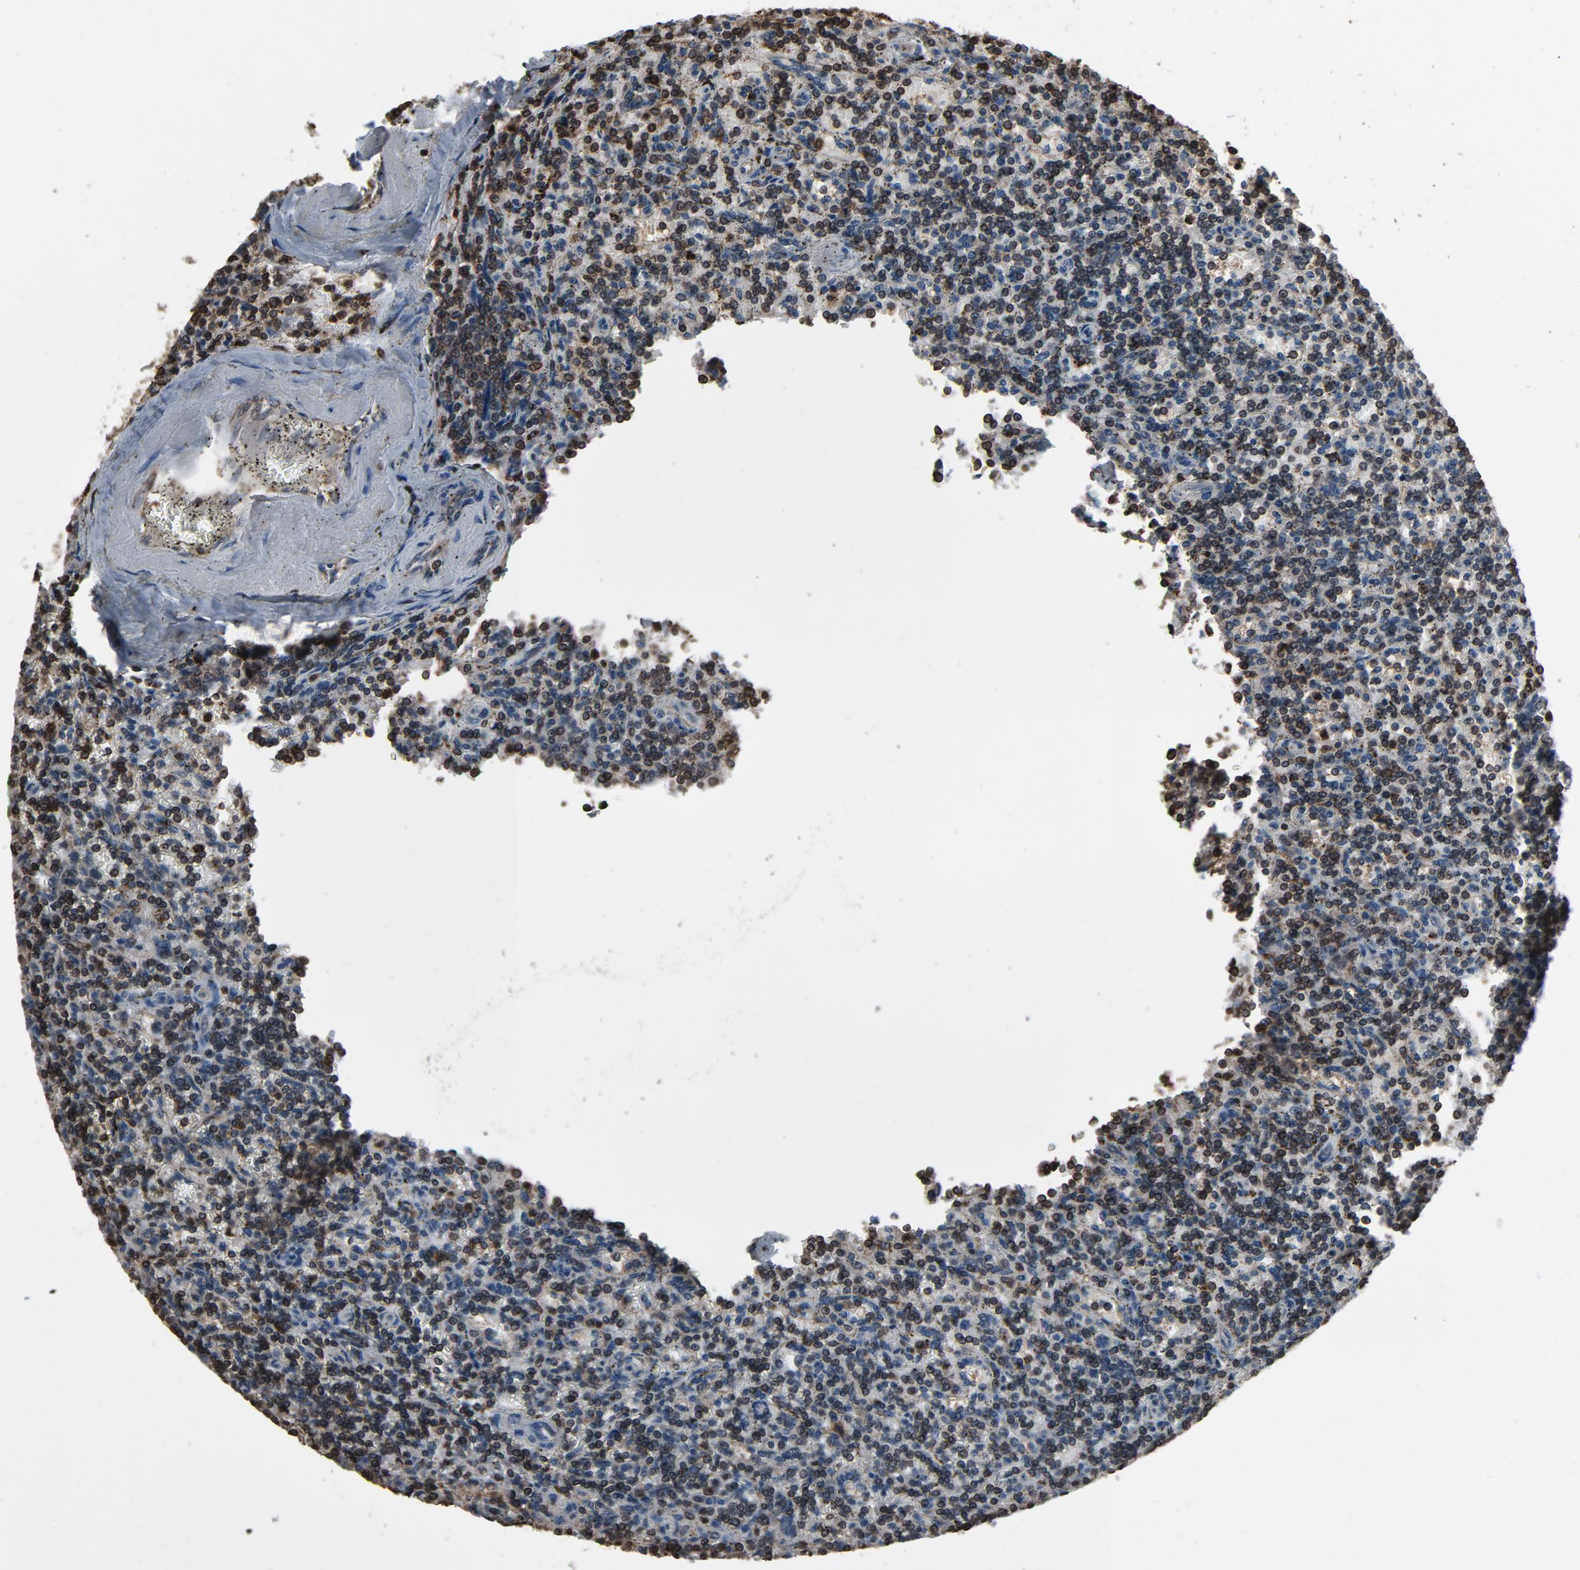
{"staining": {"intensity": "negative", "quantity": "none", "location": "none"}, "tissue": "lymphoma", "cell_type": "Tumor cells", "image_type": "cancer", "snomed": [{"axis": "morphology", "description": "Malignant lymphoma, non-Hodgkin's type, Low grade"}, {"axis": "topography", "description": "Spleen"}], "caption": "Lymphoma was stained to show a protein in brown. There is no significant positivity in tumor cells. (Stains: DAB immunohistochemistry with hematoxylin counter stain, Microscopy: brightfield microscopy at high magnification).", "gene": "UBE2D1", "patient": {"sex": "male", "age": 73}}